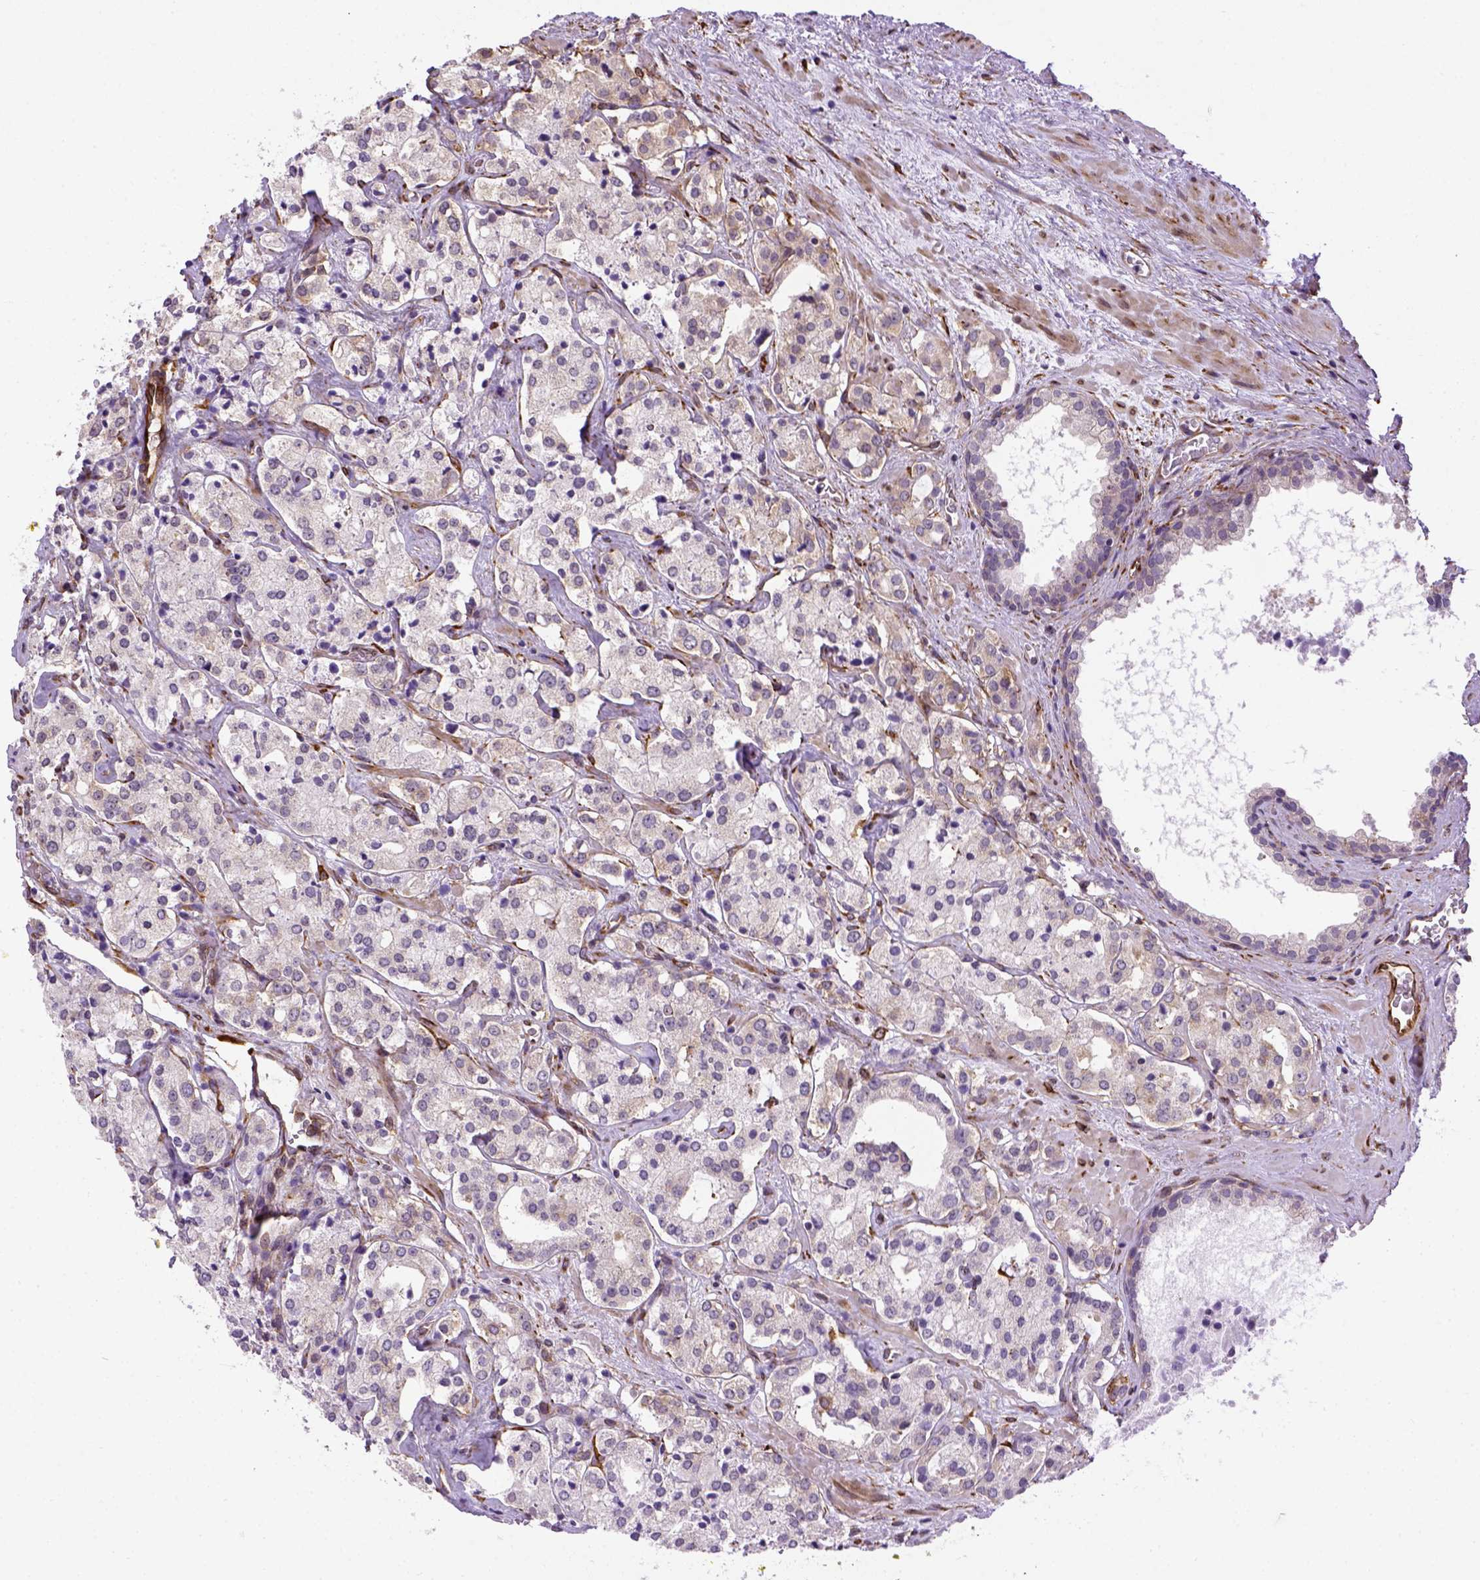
{"staining": {"intensity": "weak", "quantity": "<25%", "location": "cytoplasmic/membranous"}, "tissue": "prostate cancer", "cell_type": "Tumor cells", "image_type": "cancer", "snomed": [{"axis": "morphology", "description": "Adenocarcinoma, NOS"}, {"axis": "topography", "description": "Prostate"}], "caption": "Adenocarcinoma (prostate) stained for a protein using immunohistochemistry (IHC) shows no positivity tumor cells.", "gene": "KAZN", "patient": {"sex": "male", "age": 66}}